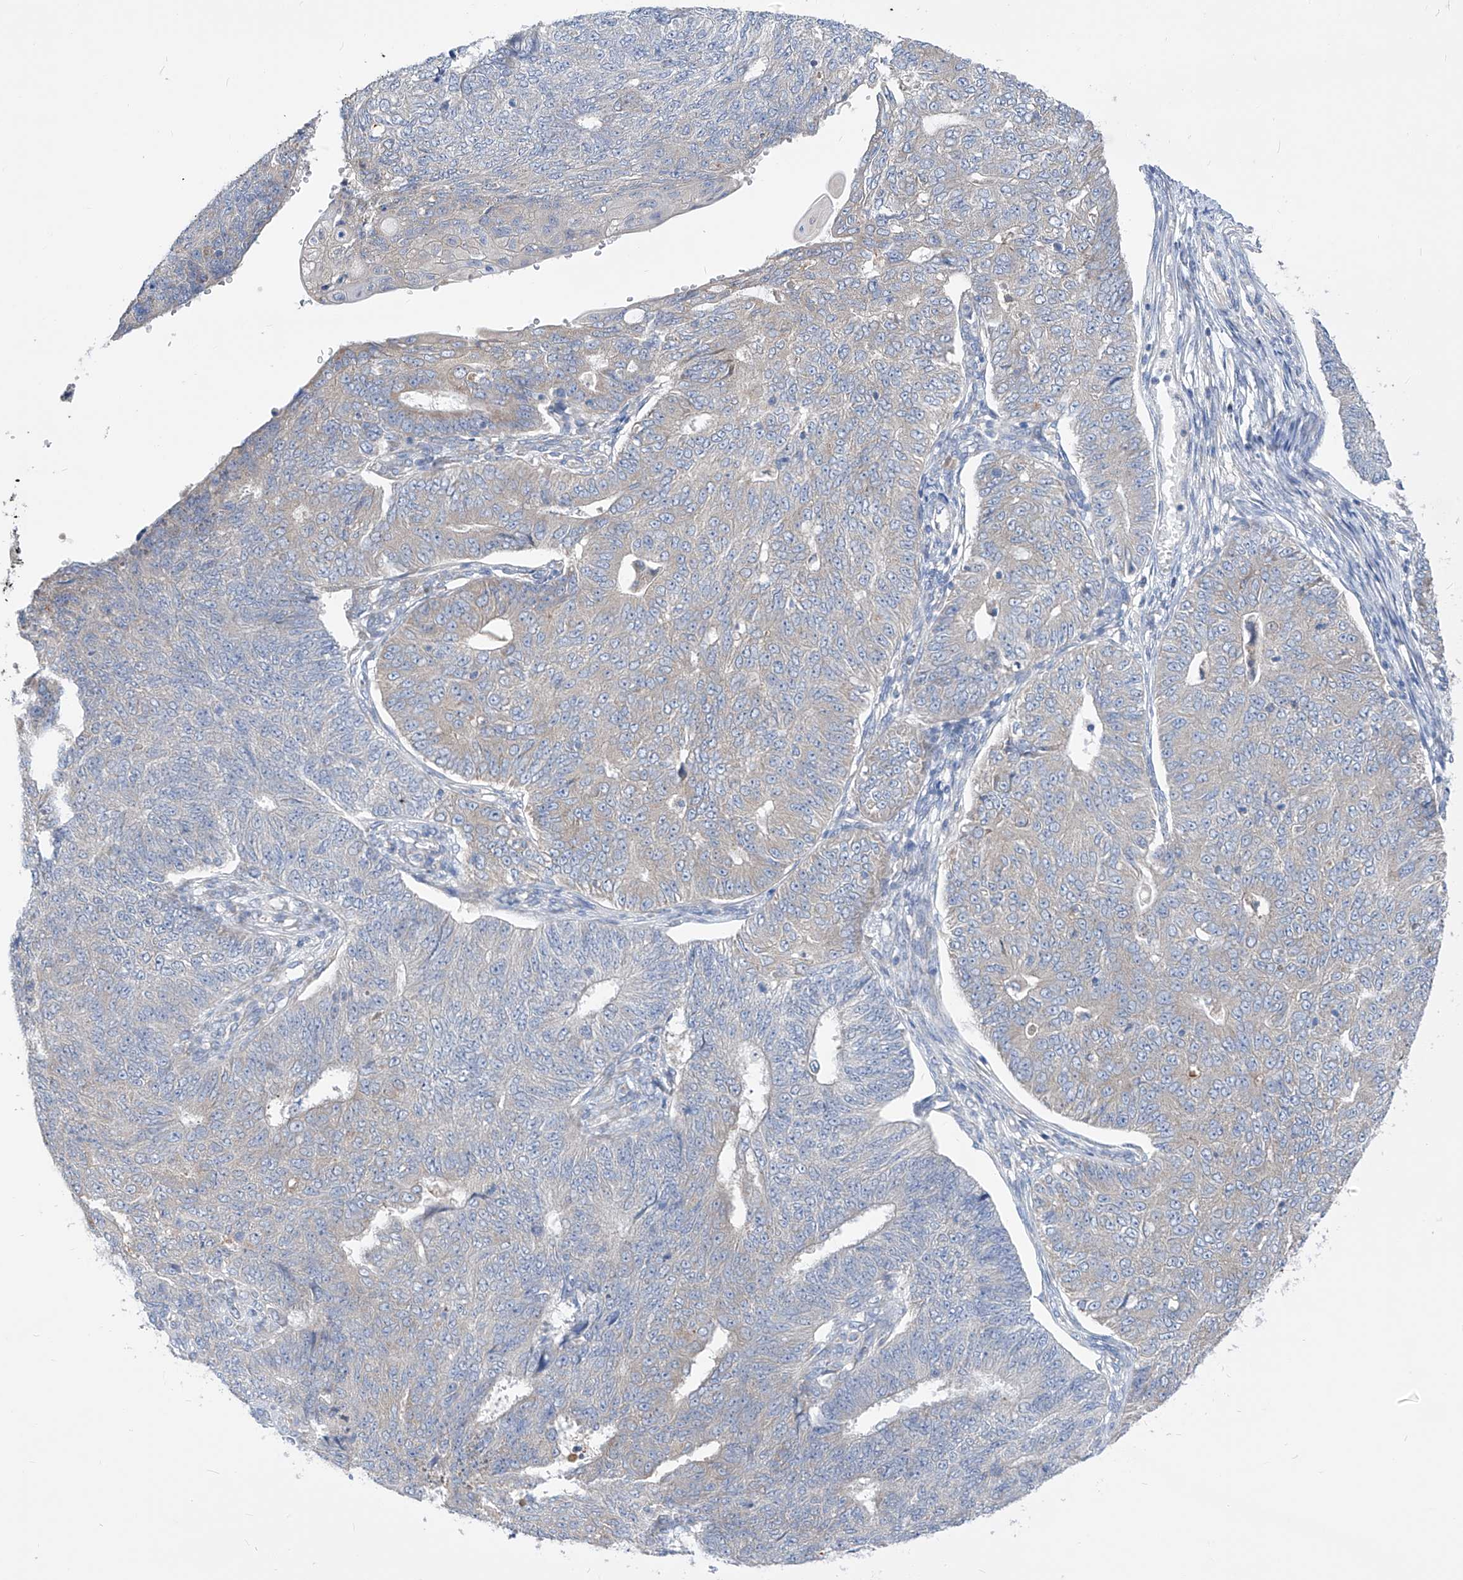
{"staining": {"intensity": "negative", "quantity": "none", "location": "none"}, "tissue": "endometrial cancer", "cell_type": "Tumor cells", "image_type": "cancer", "snomed": [{"axis": "morphology", "description": "Adenocarcinoma, NOS"}, {"axis": "topography", "description": "Endometrium"}], "caption": "The image exhibits no significant positivity in tumor cells of endometrial adenocarcinoma.", "gene": "UFL1", "patient": {"sex": "female", "age": 32}}